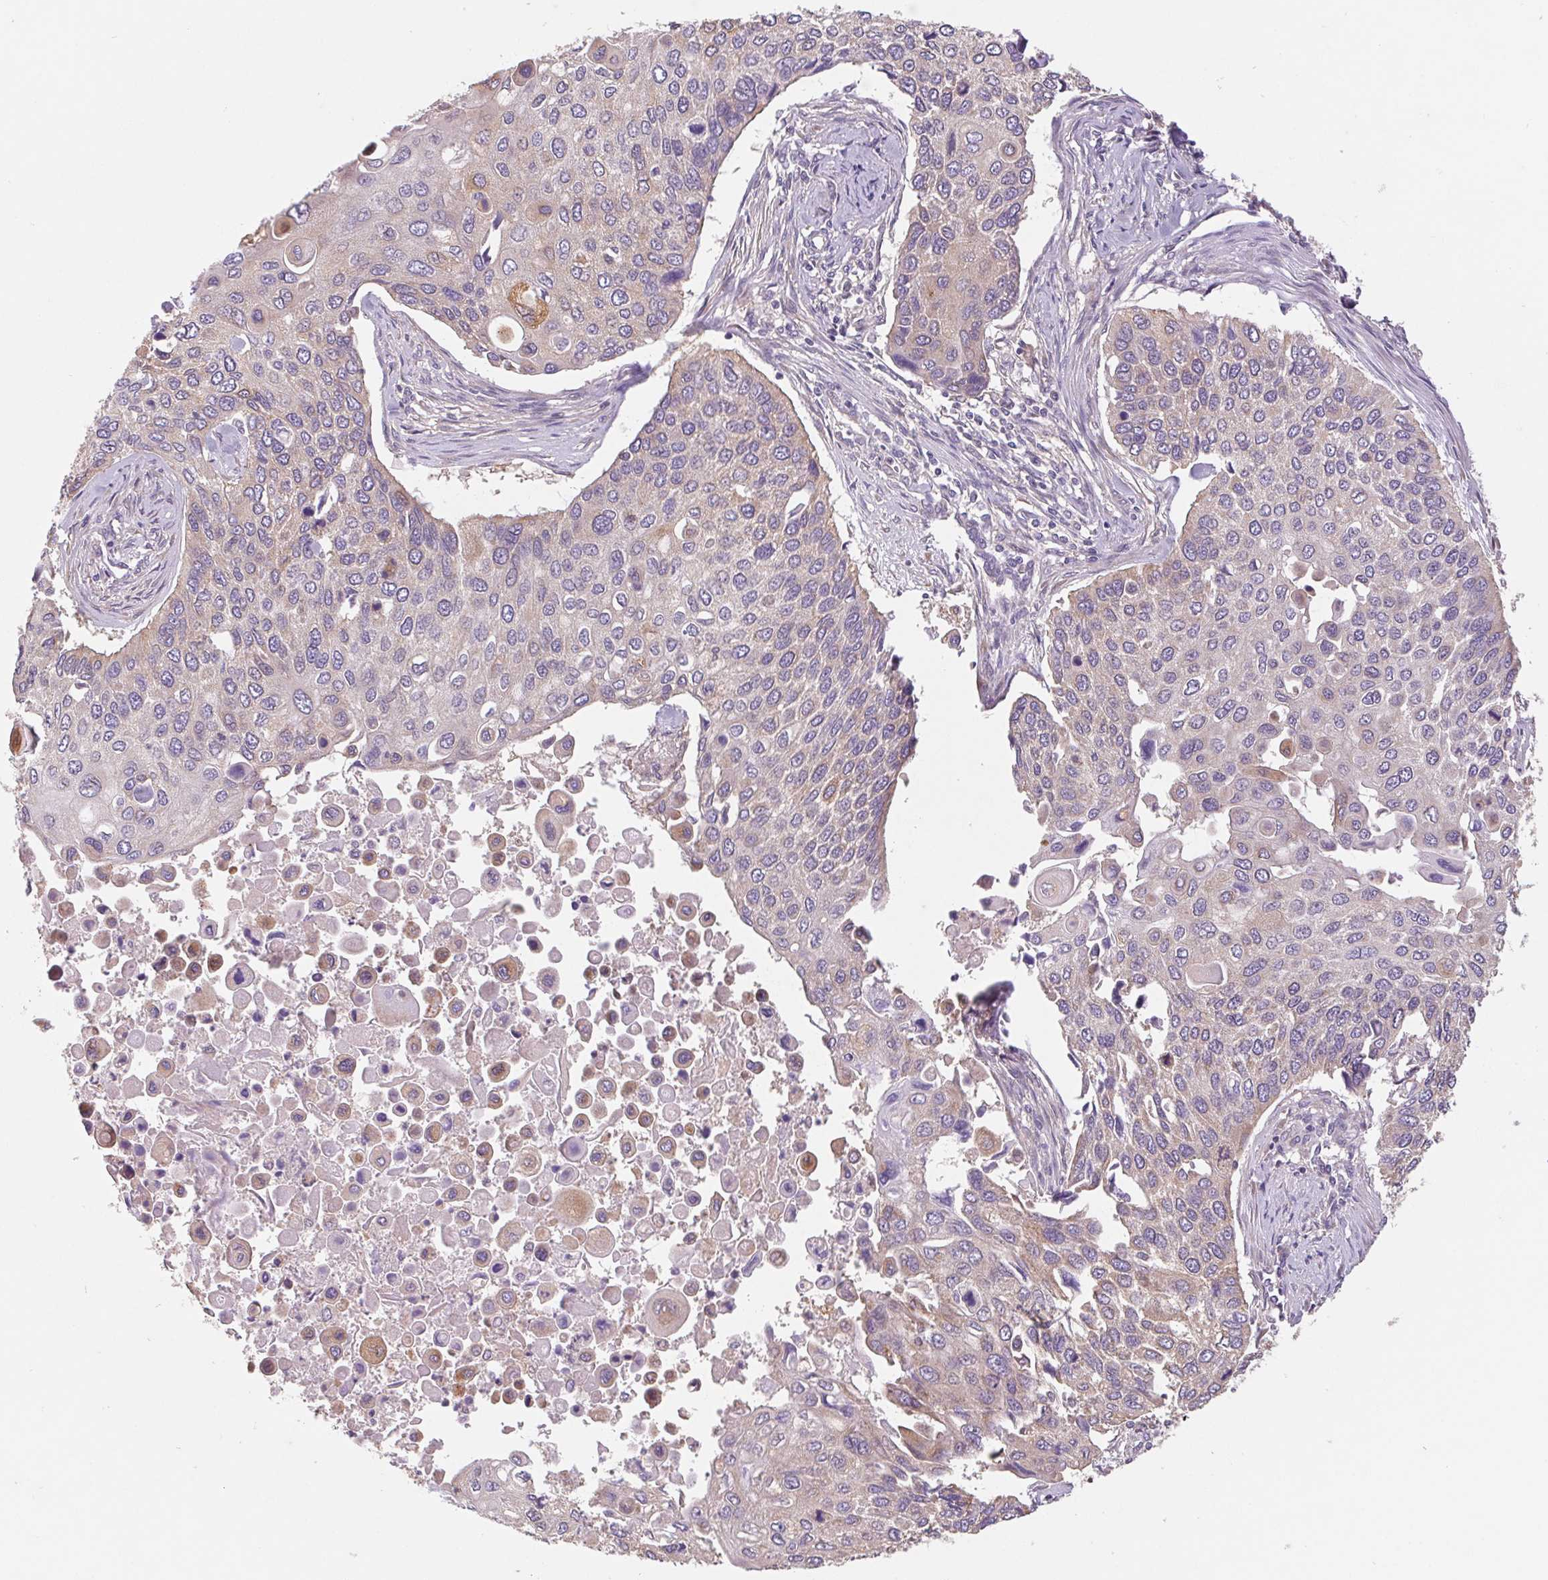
{"staining": {"intensity": "negative", "quantity": "none", "location": "none"}, "tissue": "lung cancer", "cell_type": "Tumor cells", "image_type": "cancer", "snomed": [{"axis": "morphology", "description": "Squamous cell carcinoma, NOS"}, {"axis": "morphology", "description": "Squamous cell carcinoma, metastatic, NOS"}, {"axis": "topography", "description": "Lung"}], "caption": "Immunohistochemistry image of neoplastic tissue: lung cancer stained with DAB displays no significant protein positivity in tumor cells.", "gene": "RAB1A", "patient": {"sex": "male", "age": 63}}